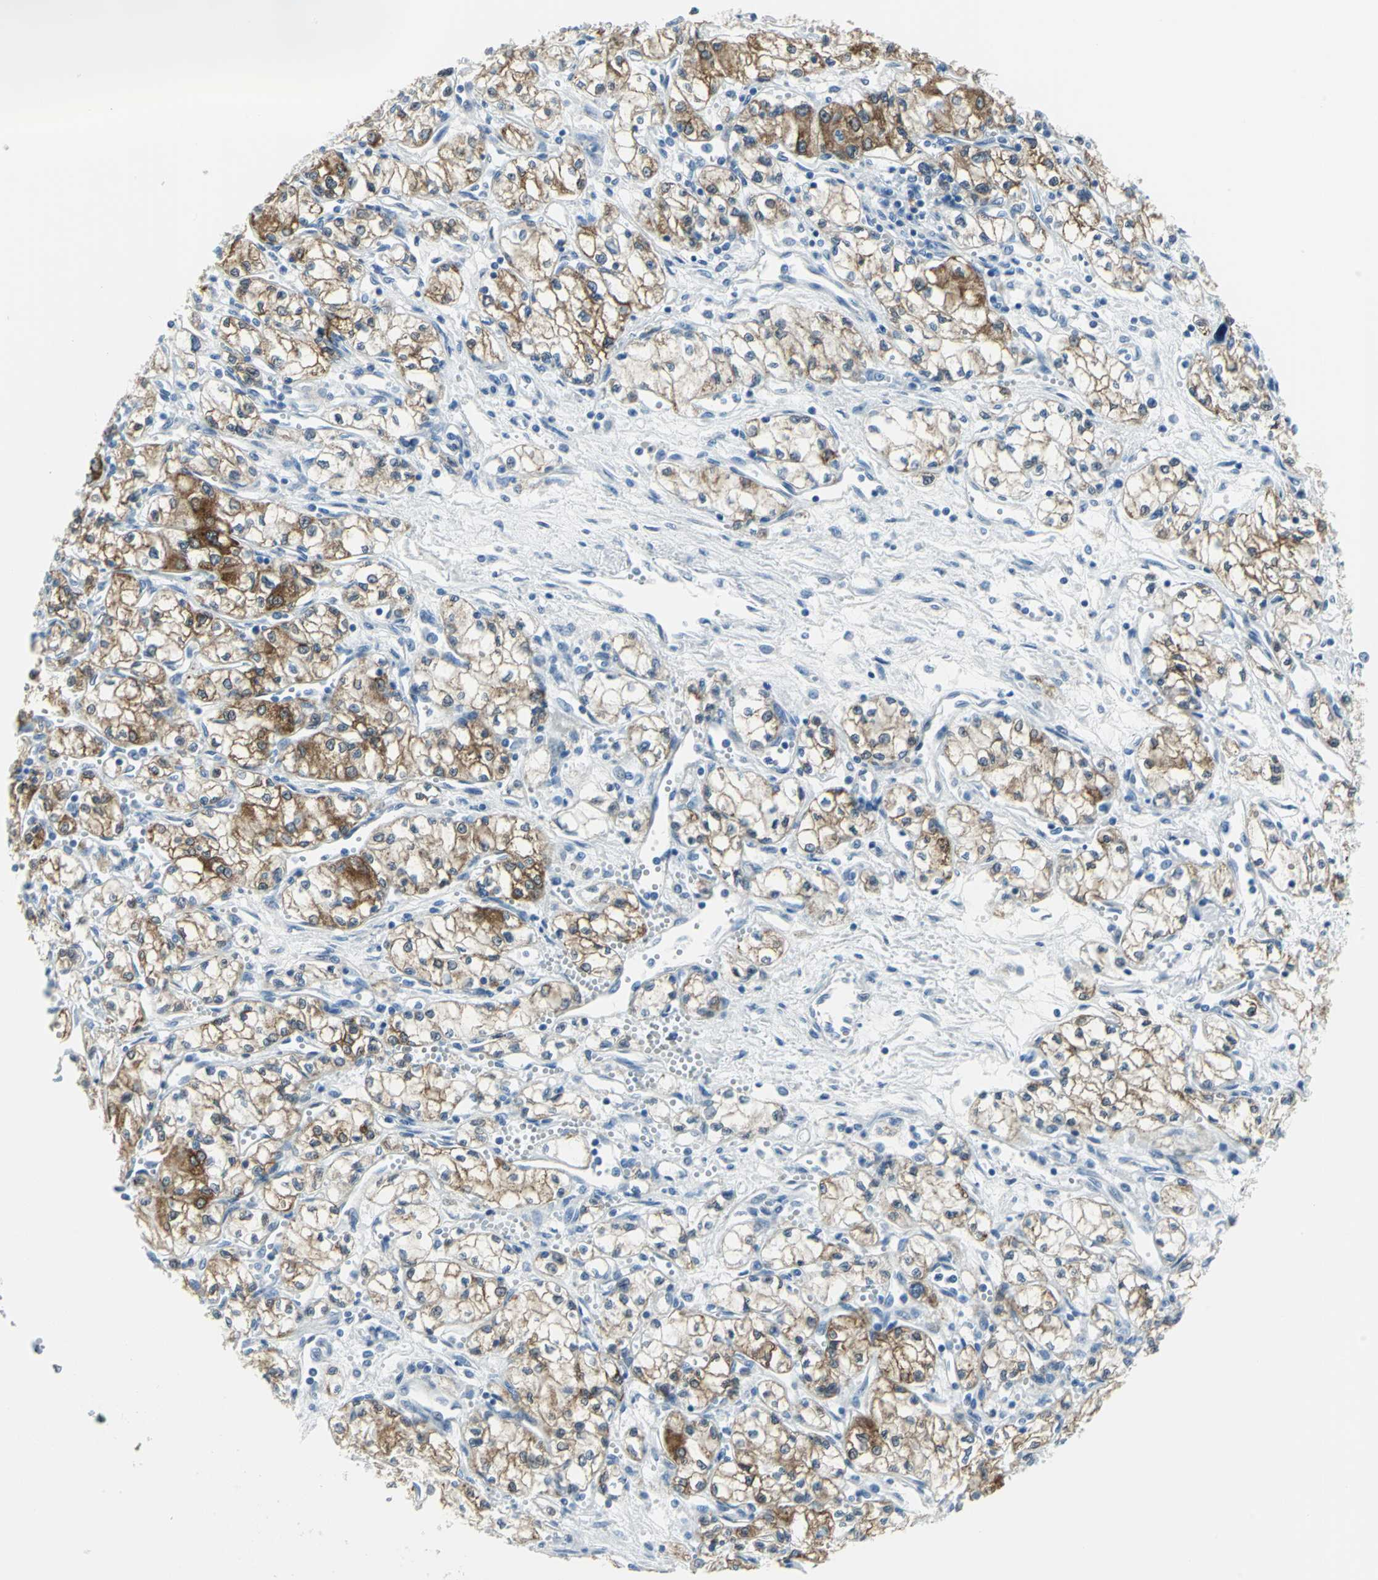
{"staining": {"intensity": "moderate", "quantity": ">75%", "location": "cytoplasmic/membranous"}, "tissue": "renal cancer", "cell_type": "Tumor cells", "image_type": "cancer", "snomed": [{"axis": "morphology", "description": "Normal tissue, NOS"}, {"axis": "morphology", "description": "Adenocarcinoma, NOS"}, {"axis": "topography", "description": "Kidney"}], "caption": "A micrograph of human adenocarcinoma (renal) stained for a protein shows moderate cytoplasmic/membranous brown staining in tumor cells.", "gene": "CYB5A", "patient": {"sex": "male", "age": 59}}